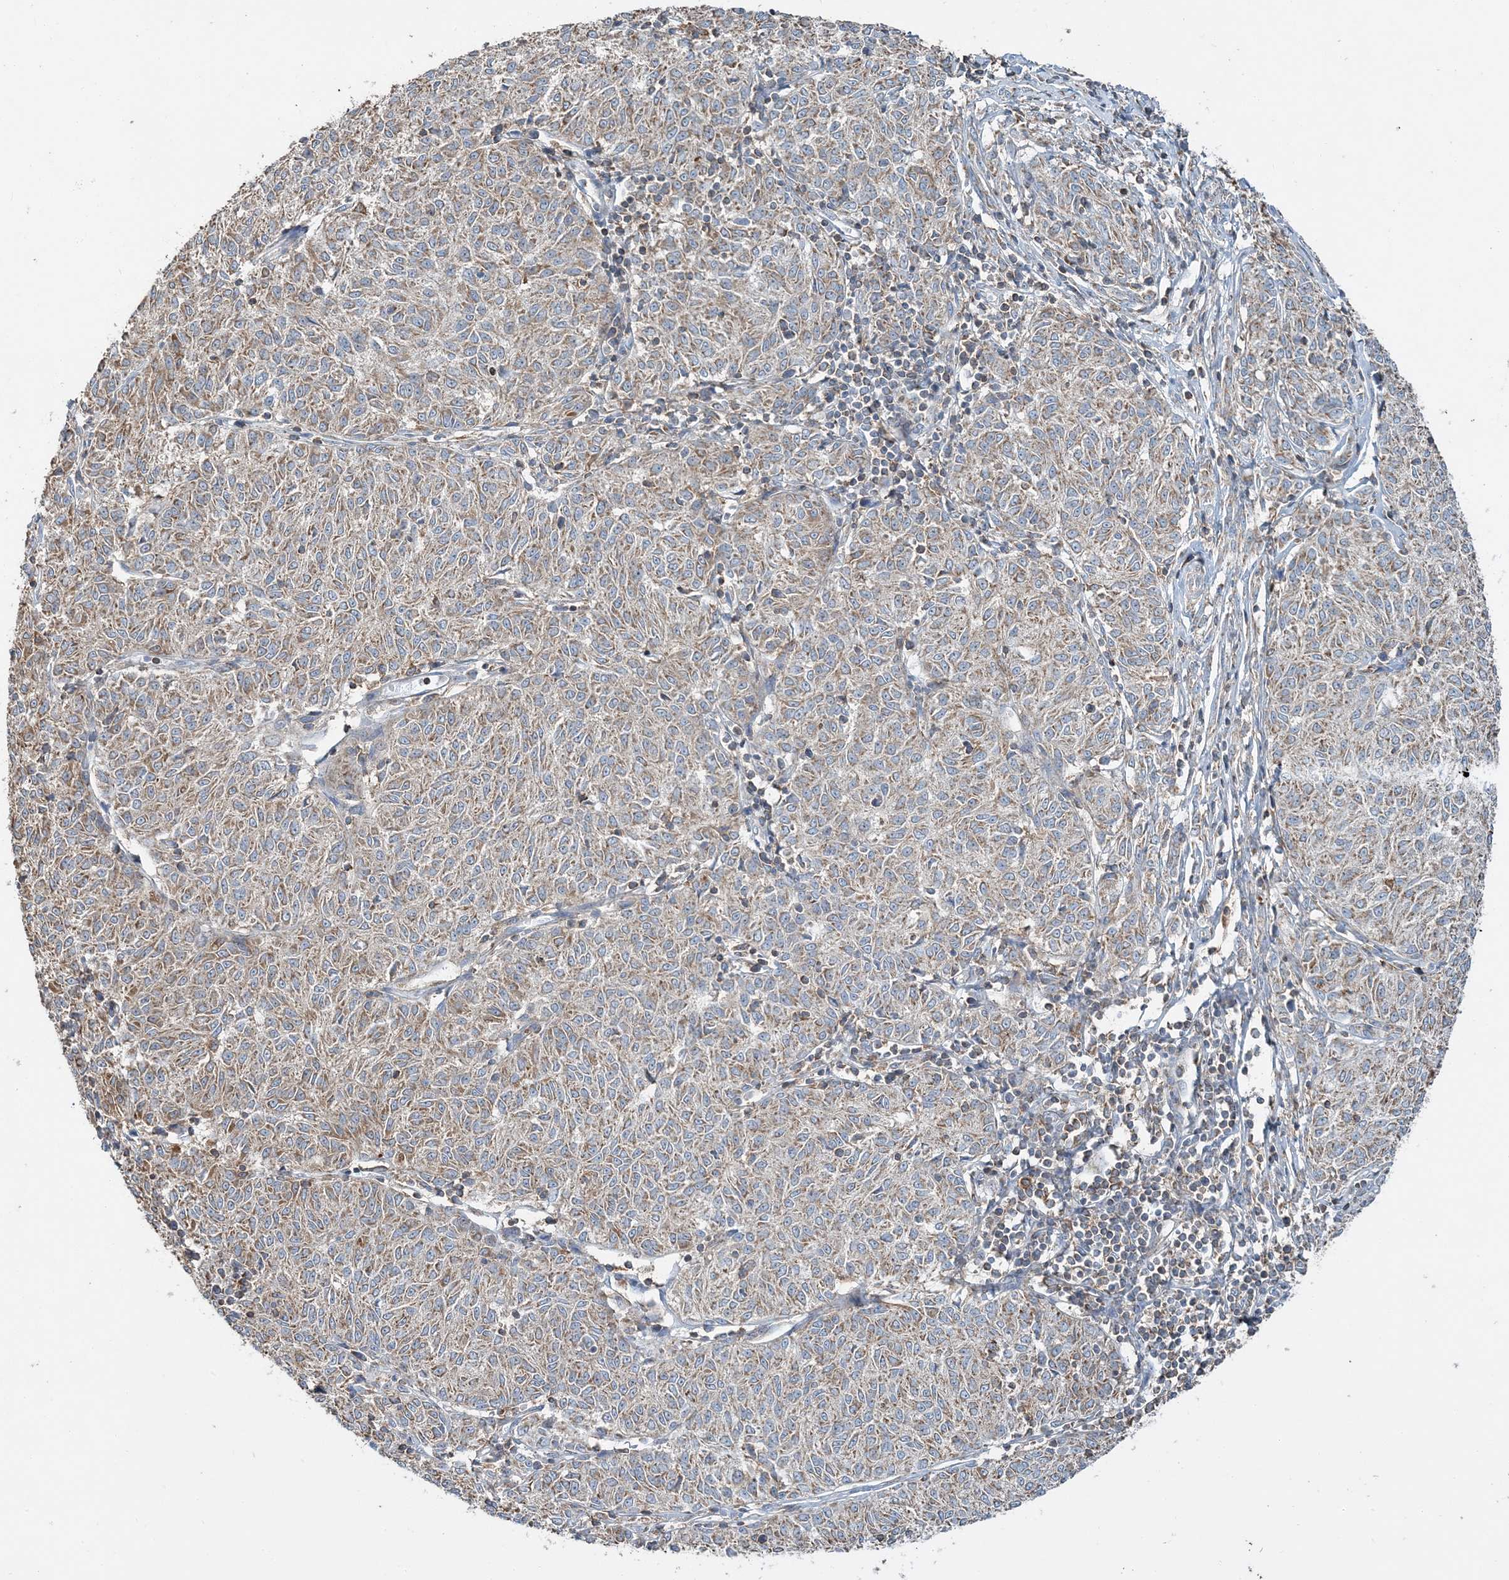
{"staining": {"intensity": "weak", "quantity": ">75%", "location": "cytoplasmic/membranous"}, "tissue": "melanoma", "cell_type": "Tumor cells", "image_type": "cancer", "snomed": [{"axis": "morphology", "description": "Malignant melanoma, NOS"}, {"axis": "topography", "description": "Skin"}], "caption": "This micrograph shows immunohistochemistry (IHC) staining of melanoma, with low weak cytoplasmic/membranous positivity in about >75% of tumor cells.", "gene": "TMLHE", "patient": {"sex": "female", "age": 72}}